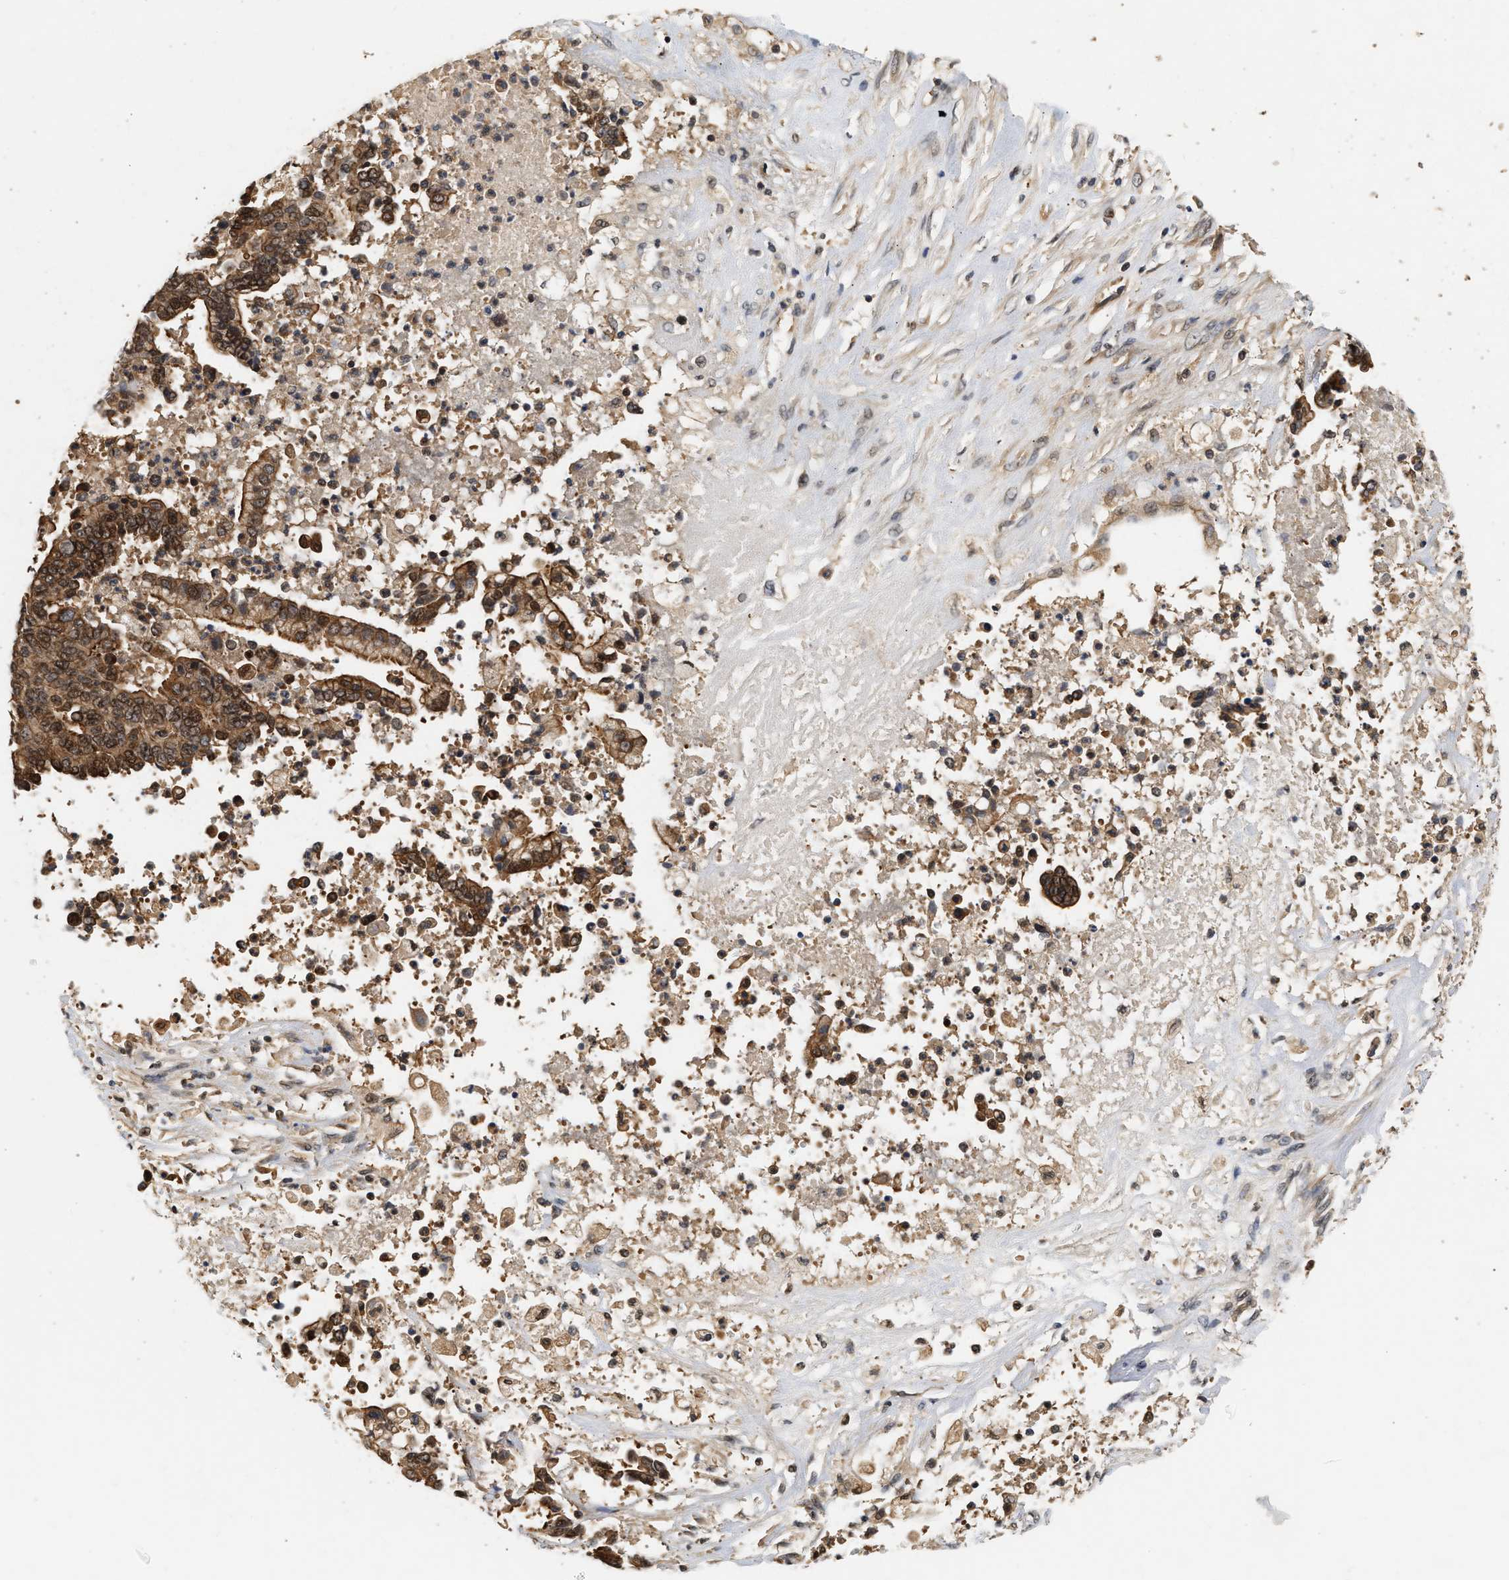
{"staining": {"intensity": "strong", "quantity": ">75%", "location": "cytoplasmic/membranous,nuclear"}, "tissue": "liver cancer", "cell_type": "Tumor cells", "image_type": "cancer", "snomed": [{"axis": "morphology", "description": "Cholangiocarcinoma"}, {"axis": "topography", "description": "Liver"}], "caption": "Cholangiocarcinoma (liver) was stained to show a protein in brown. There is high levels of strong cytoplasmic/membranous and nuclear staining in about >75% of tumor cells. (DAB (3,3'-diaminobenzidine) IHC, brown staining for protein, blue staining for nuclei).", "gene": "ABHD5", "patient": {"sex": "male", "age": 57}}